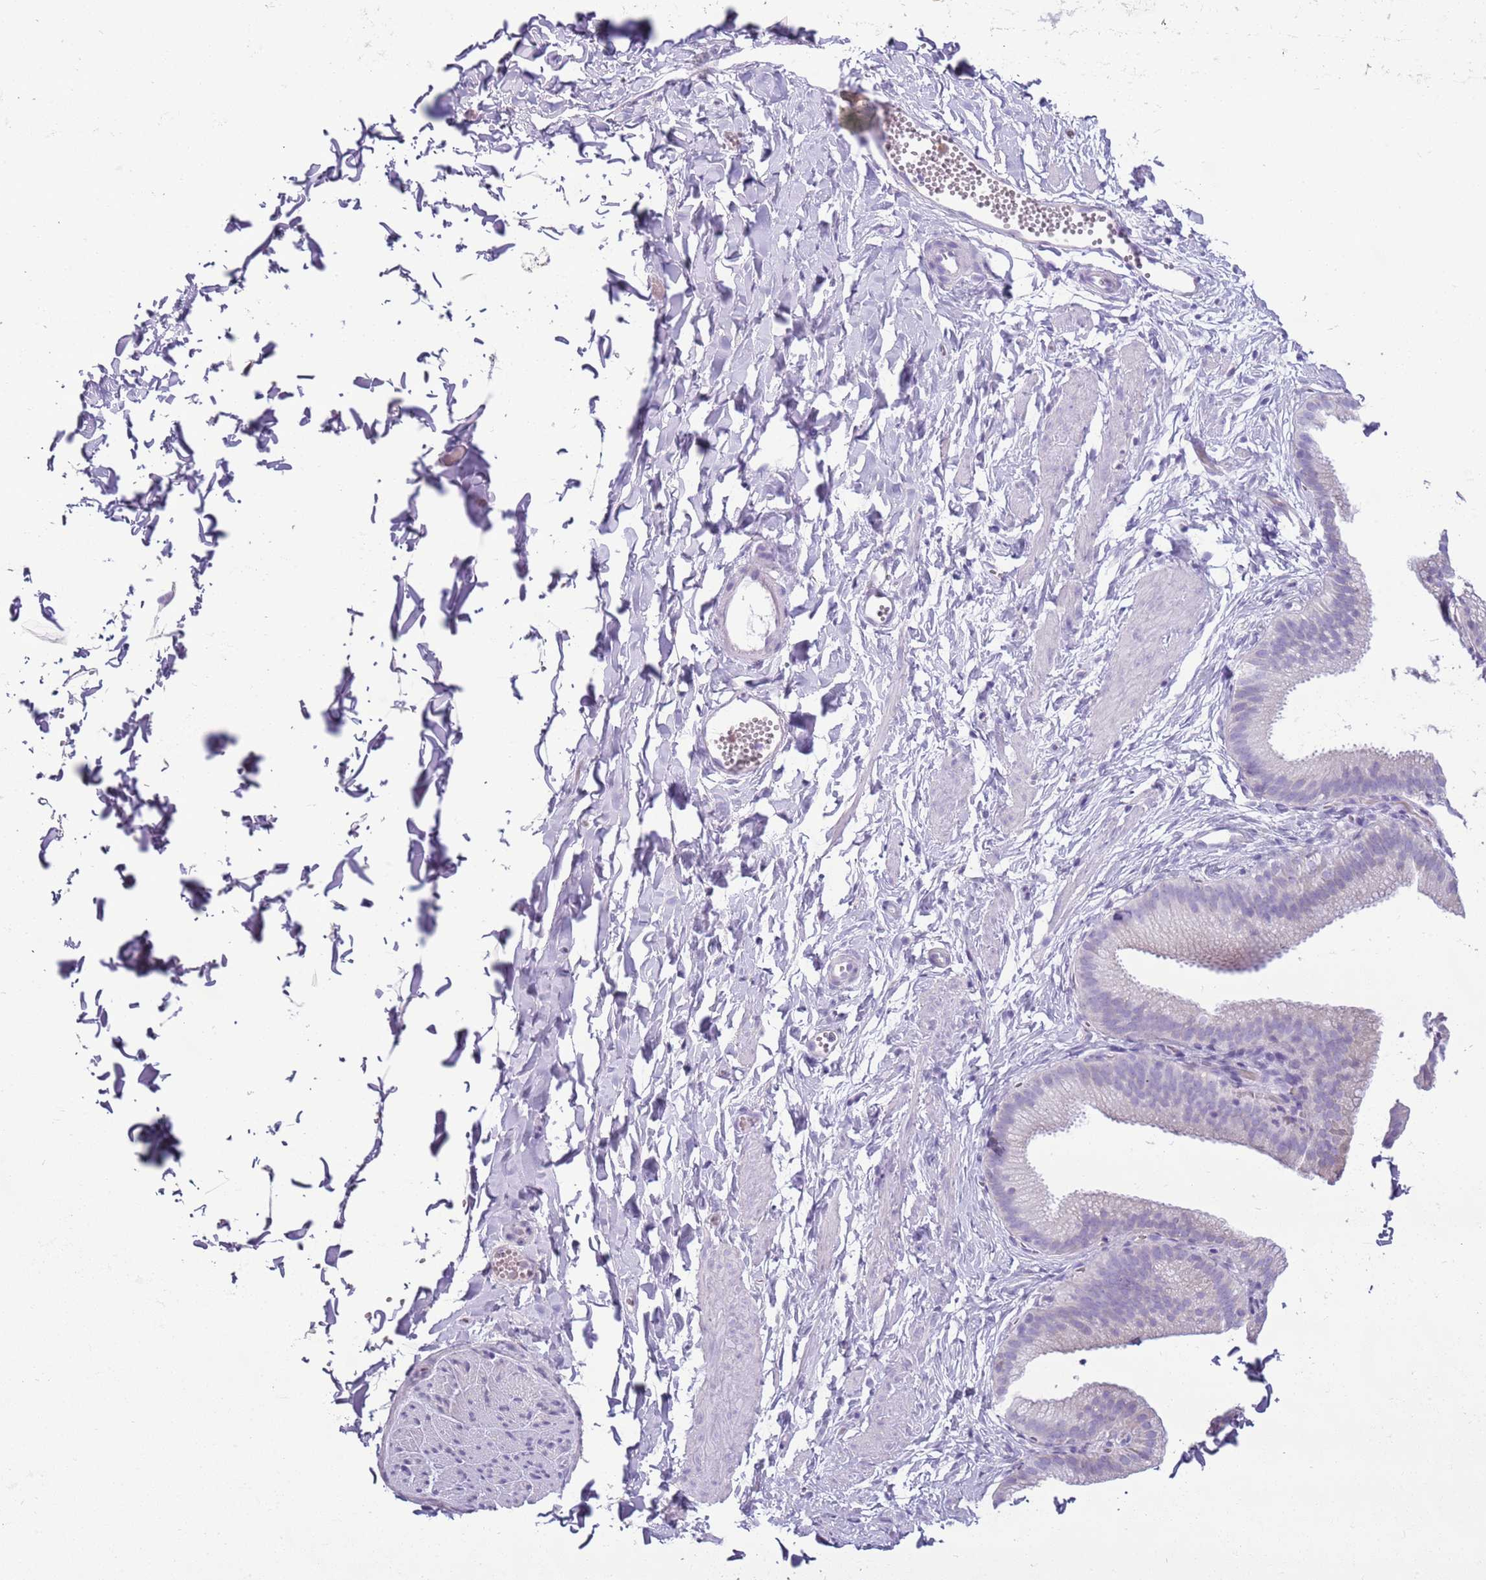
{"staining": {"intensity": "negative", "quantity": "none", "location": "none"}, "tissue": "adipose tissue", "cell_type": "Adipocytes", "image_type": "normal", "snomed": [{"axis": "morphology", "description": "Normal tissue, NOS"}, {"axis": "topography", "description": "Gallbladder"}, {"axis": "topography", "description": "Peripheral nerve tissue"}], "caption": "IHC photomicrograph of benign adipose tissue stained for a protein (brown), which reveals no positivity in adipocytes.", "gene": "CD177", "patient": {"sex": "male", "age": 38}}